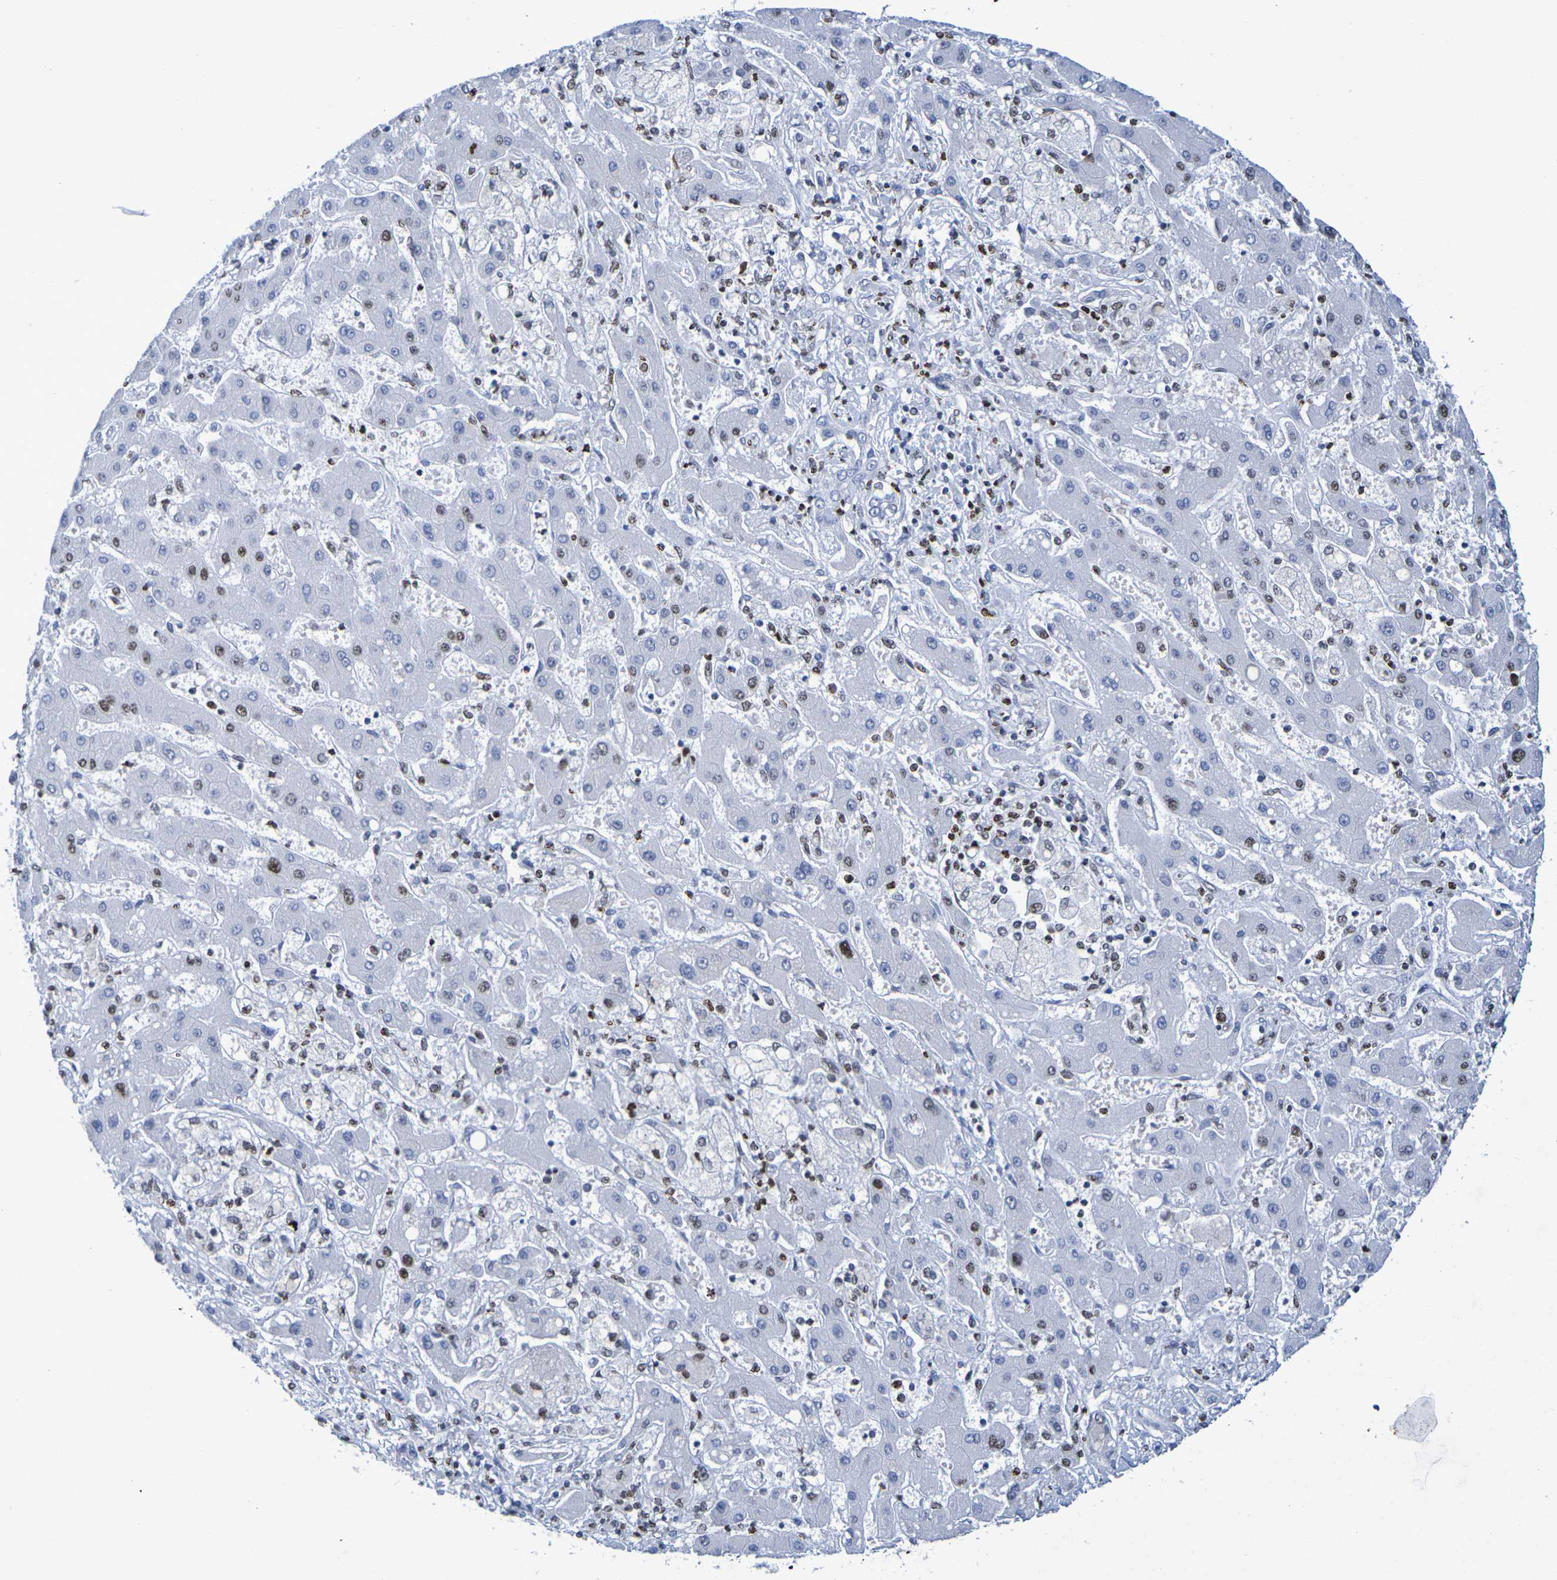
{"staining": {"intensity": "weak", "quantity": "<25%", "location": "nuclear"}, "tissue": "liver cancer", "cell_type": "Tumor cells", "image_type": "cancer", "snomed": [{"axis": "morphology", "description": "Cholangiocarcinoma"}, {"axis": "topography", "description": "Liver"}], "caption": "IHC of human liver cancer shows no positivity in tumor cells. (DAB (3,3'-diaminobenzidine) immunohistochemistry visualized using brightfield microscopy, high magnification).", "gene": "H1-5", "patient": {"sex": "male", "age": 50}}